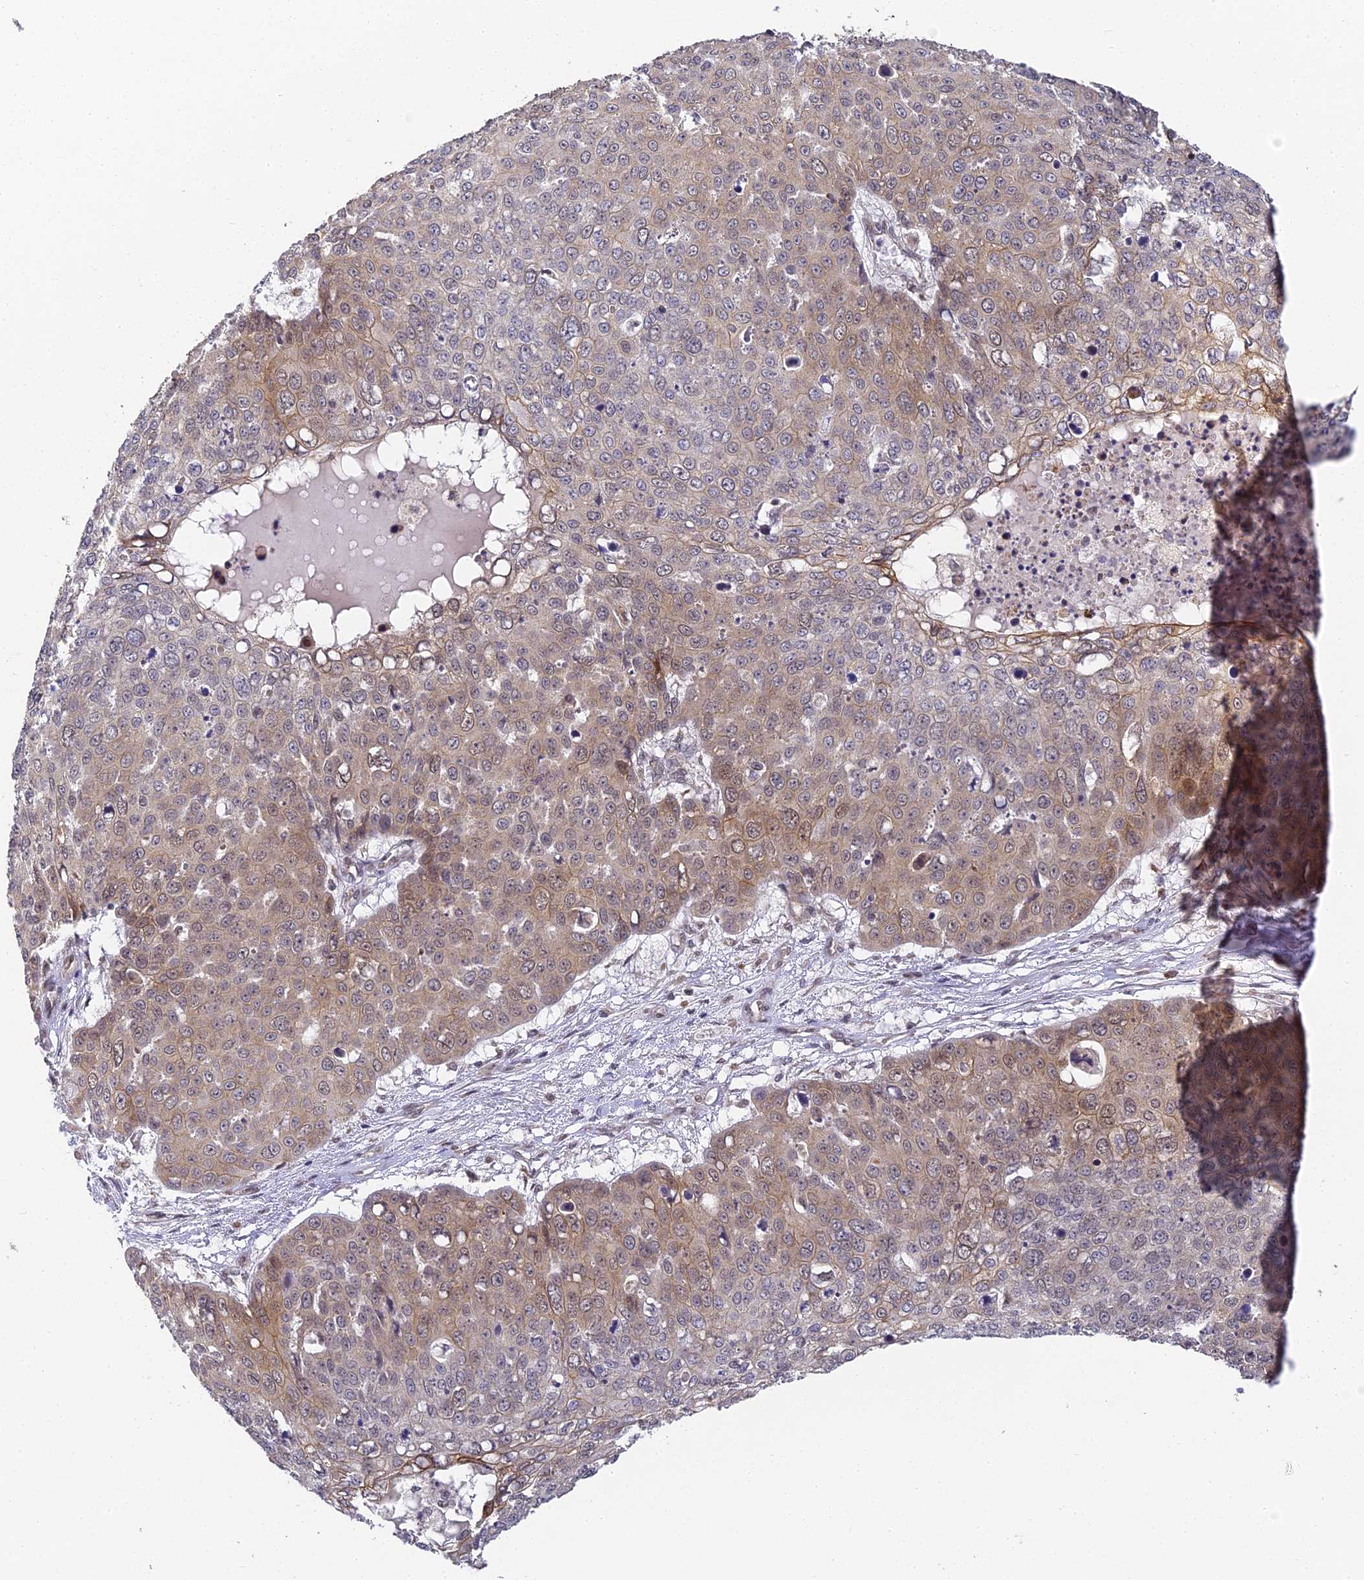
{"staining": {"intensity": "moderate", "quantity": "<25%", "location": "cytoplasmic/membranous,nuclear"}, "tissue": "skin cancer", "cell_type": "Tumor cells", "image_type": "cancer", "snomed": [{"axis": "morphology", "description": "Squamous cell carcinoma, NOS"}, {"axis": "topography", "description": "Skin"}], "caption": "The photomicrograph shows immunohistochemical staining of skin cancer (squamous cell carcinoma). There is moderate cytoplasmic/membranous and nuclear expression is appreciated in about <25% of tumor cells.", "gene": "DNAAF10", "patient": {"sex": "male", "age": 71}}